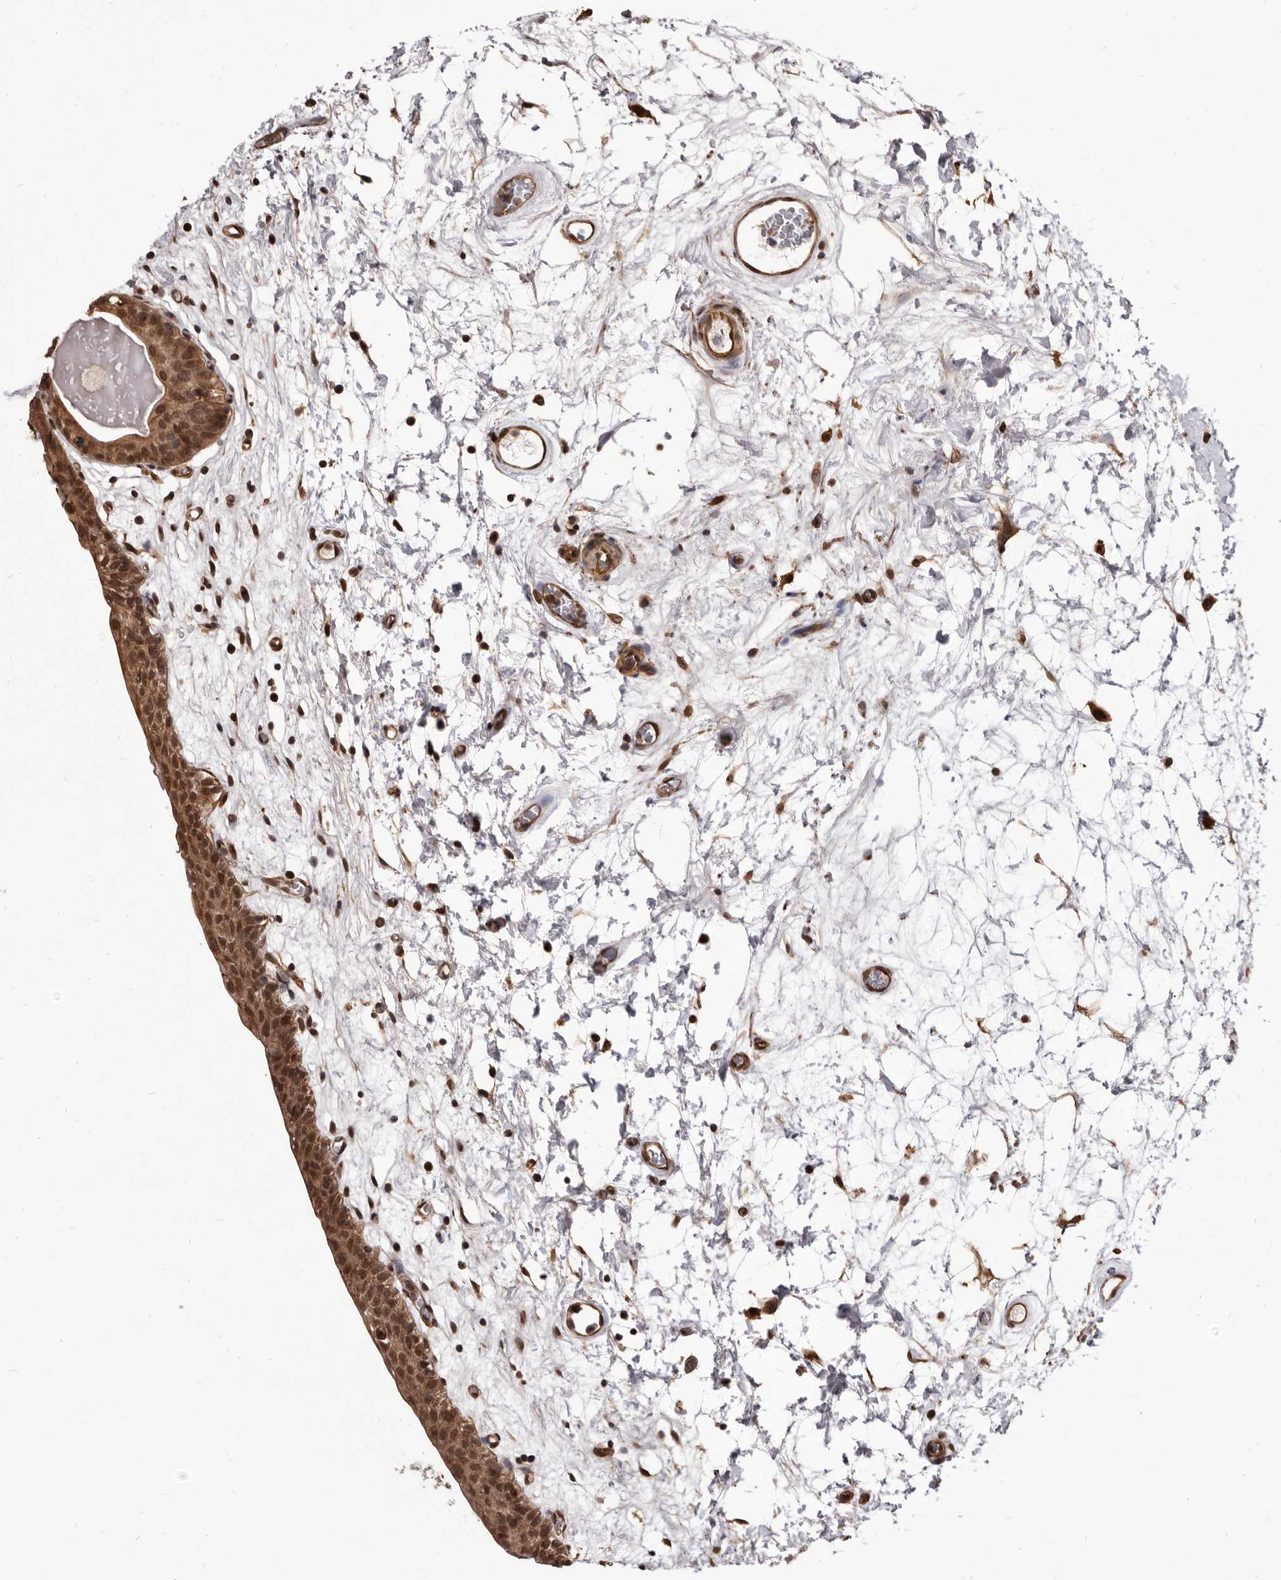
{"staining": {"intensity": "strong", "quantity": ">75%", "location": "cytoplasmic/membranous,nuclear"}, "tissue": "urinary bladder", "cell_type": "Urothelial cells", "image_type": "normal", "snomed": [{"axis": "morphology", "description": "Normal tissue, NOS"}, {"axis": "topography", "description": "Urinary bladder"}], "caption": "Protein staining by immunohistochemistry (IHC) reveals strong cytoplasmic/membranous,nuclear positivity in about >75% of urothelial cells in benign urinary bladder. The staining was performed using DAB, with brown indicating positive protein expression. Nuclei are stained blue with hematoxylin.", "gene": "ADAMTS20", "patient": {"sex": "male", "age": 83}}